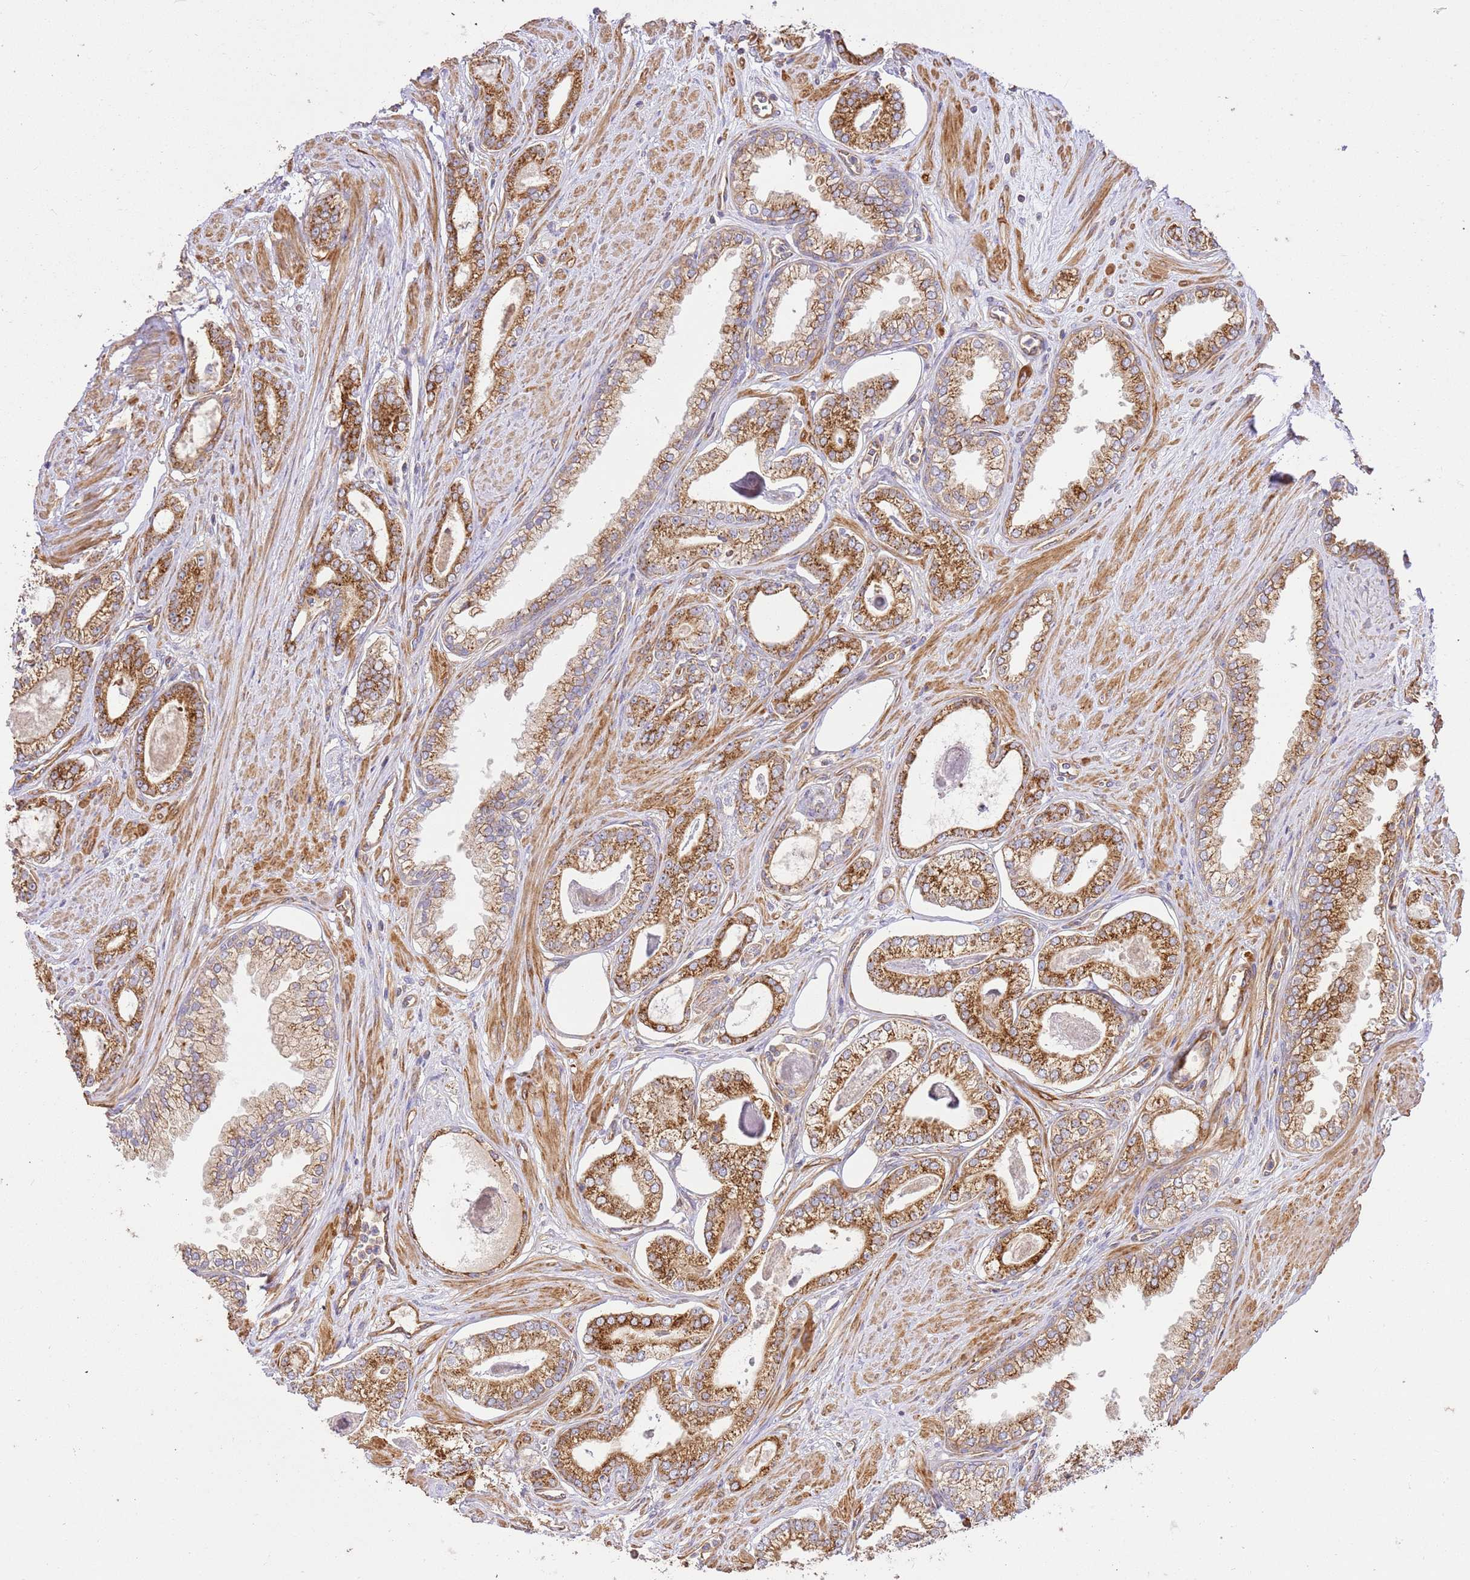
{"staining": {"intensity": "strong", "quantity": ">75%", "location": "cytoplasmic/membranous"}, "tissue": "prostate cancer", "cell_type": "Tumor cells", "image_type": "cancer", "snomed": [{"axis": "morphology", "description": "Adenocarcinoma, Low grade"}, {"axis": "topography", "description": "Prostate"}], "caption": "Strong cytoplasmic/membranous staining is identified in about >75% of tumor cells in prostate cancer (low-grade adenocarcinoma).", "gene": "ZBTB39", "patient": {"sex": "male", "age": 60}}